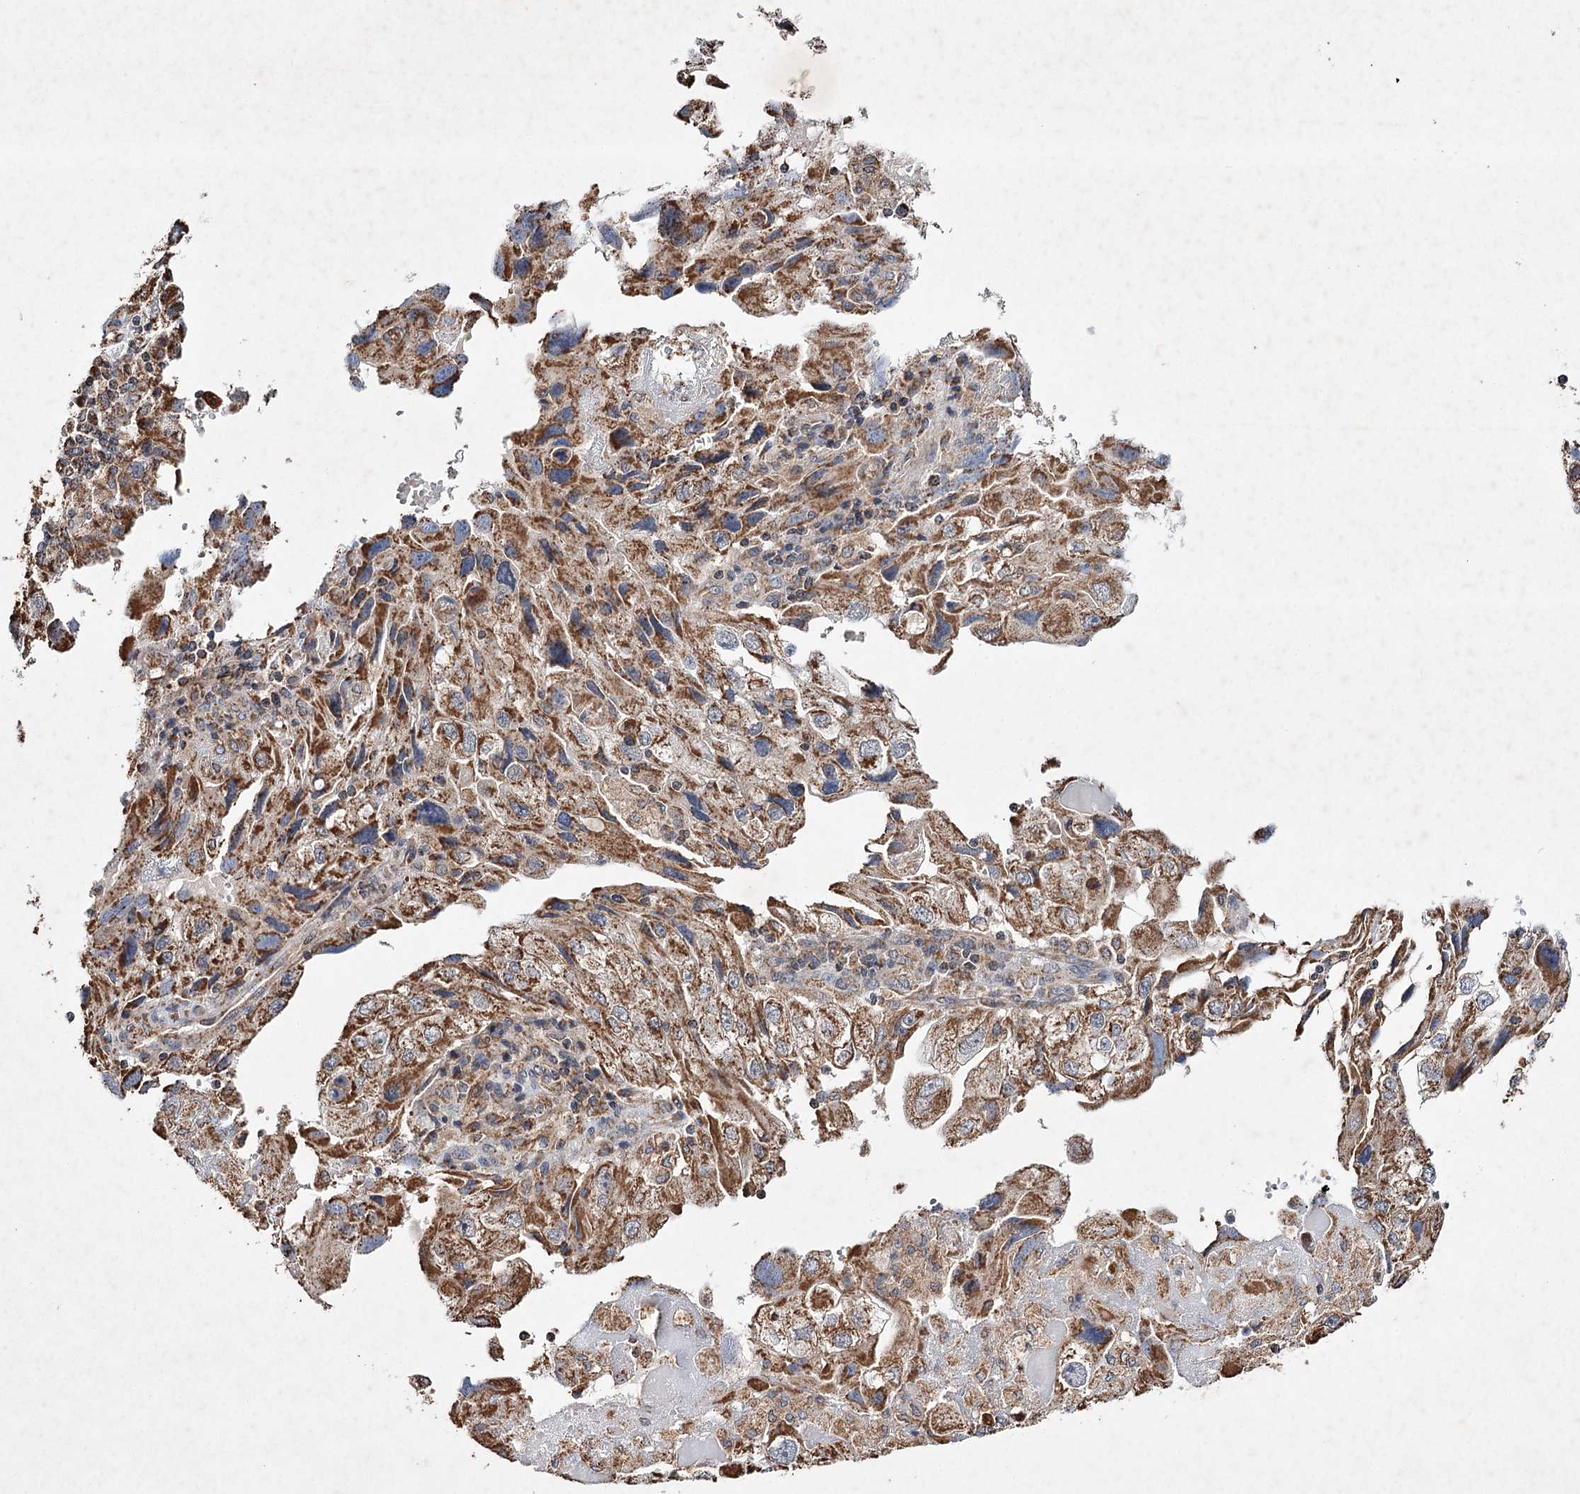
{"staining": {"intensity": "moderate", "quantity": ">75%", "location": "cytoplasmic/membranous"}, "tissue": "endometrial cancer", "cell_type": "Tumor cells", "image_type": "cancer", "snomed": [{"axis": "morphology", "description": "Adenocarcinoma, NOS"}, {"axis": "topography", "description": "Endometrium"}], "caption": "High-power microscopy captured an IHC photomicrograph of endometrial cancer (adenocarcinoma), revealing moderate cytoplasmic/membranous staining in about >75% of tumor cells.", "gene": "PIK3CB", "patient": {"sex": "female", "age": 49}}